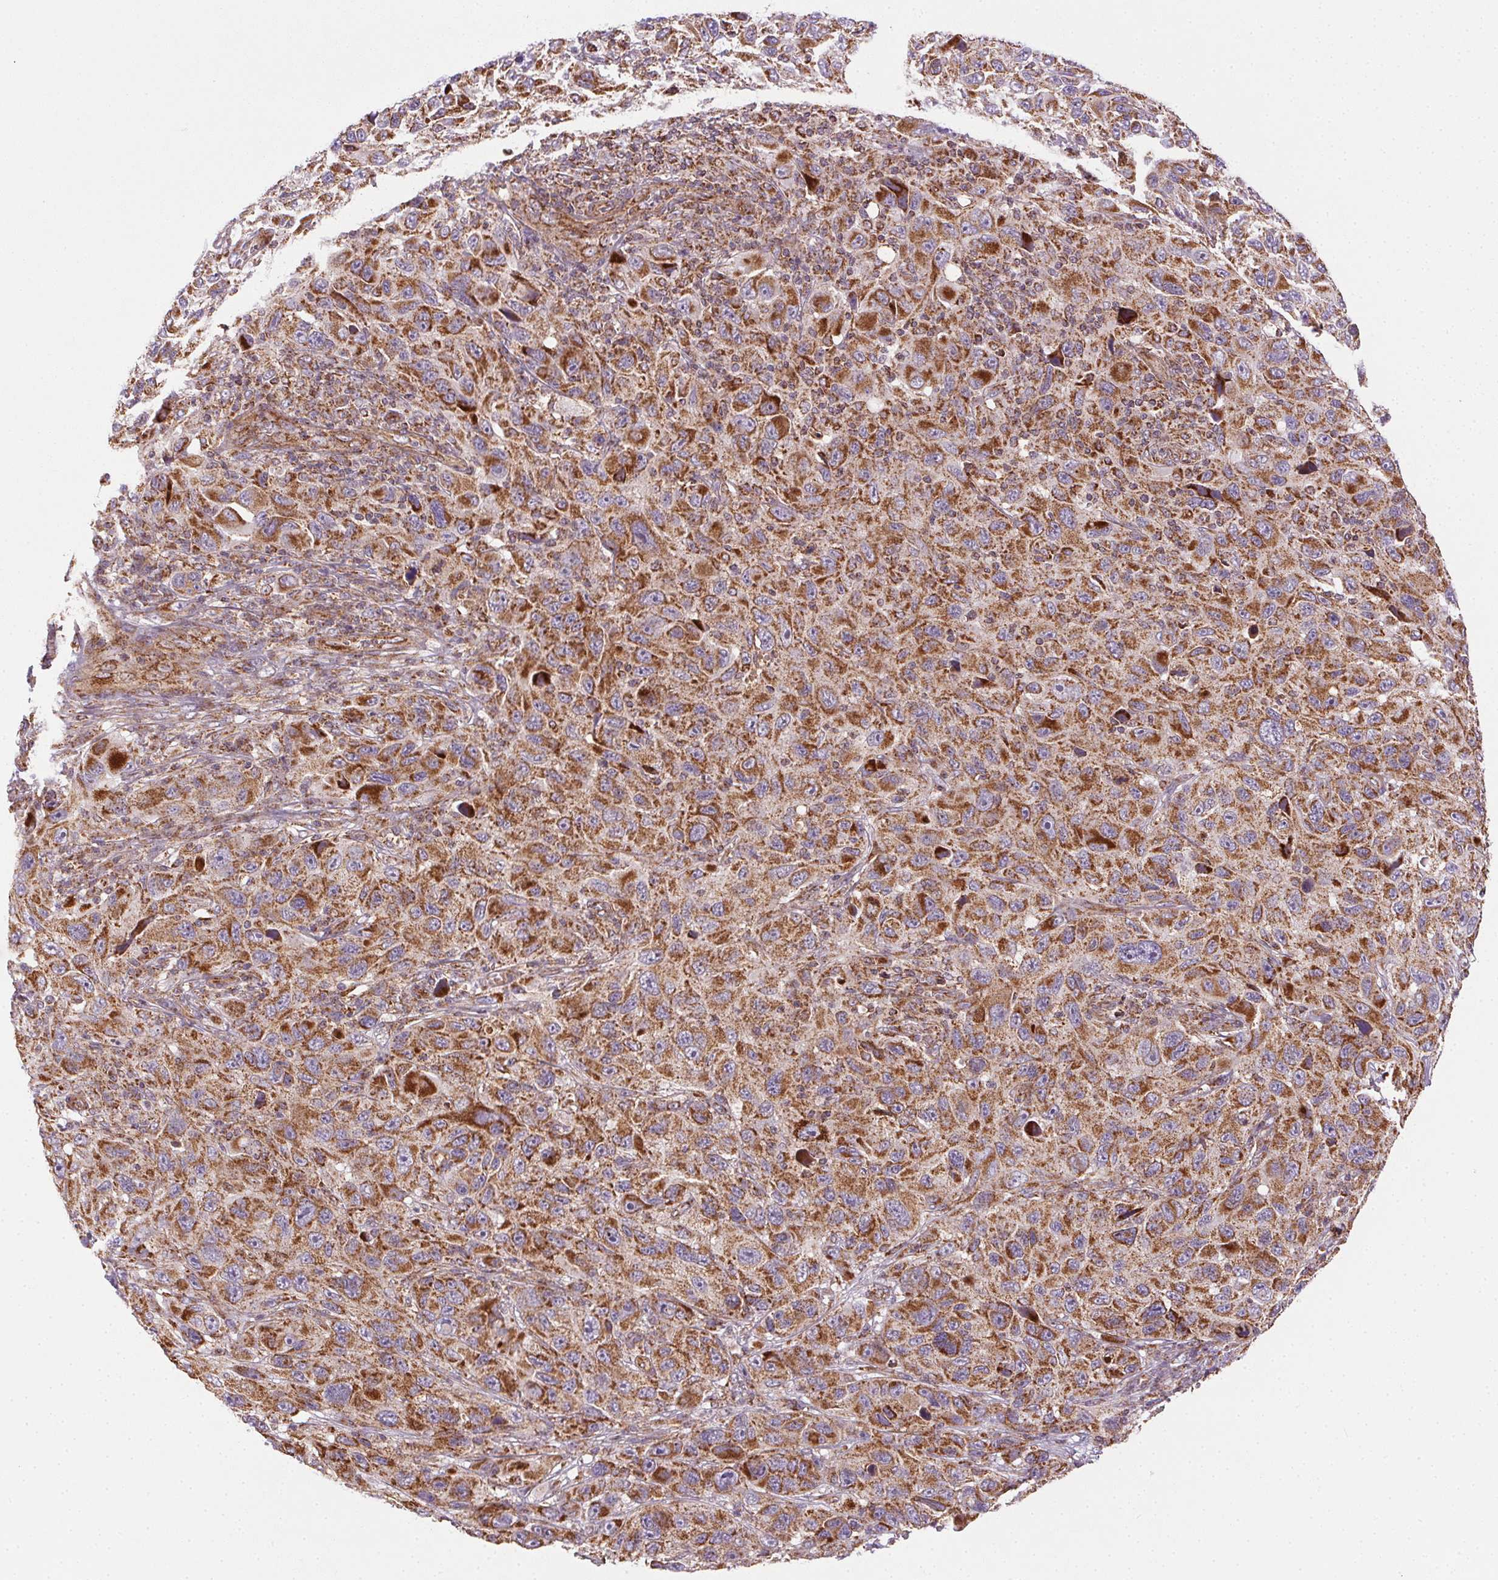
{"staining": {"intensity": "strong", "quantity": ">75%", "location": "cytoplasmic/membranous"}, "tissue": "melanoma", "cell_type": "Tumor cells", "image_type": "cancer", "snomed": [{"axis": "morphology", "description": "Malignant melanoma, NOS"}, {"axis": "topography", "description": "Skin"}], "caption": "Tumor cells display strong cytoplasmic/membranous staining in about >75% of cells in malignant melanoma. (DAB (3,3'-diaminobenzidine) = brown stain, brightfield microscopy at high magnification).", "gene": "CLPB", "patient": {"sex": "male", "age": 53}}